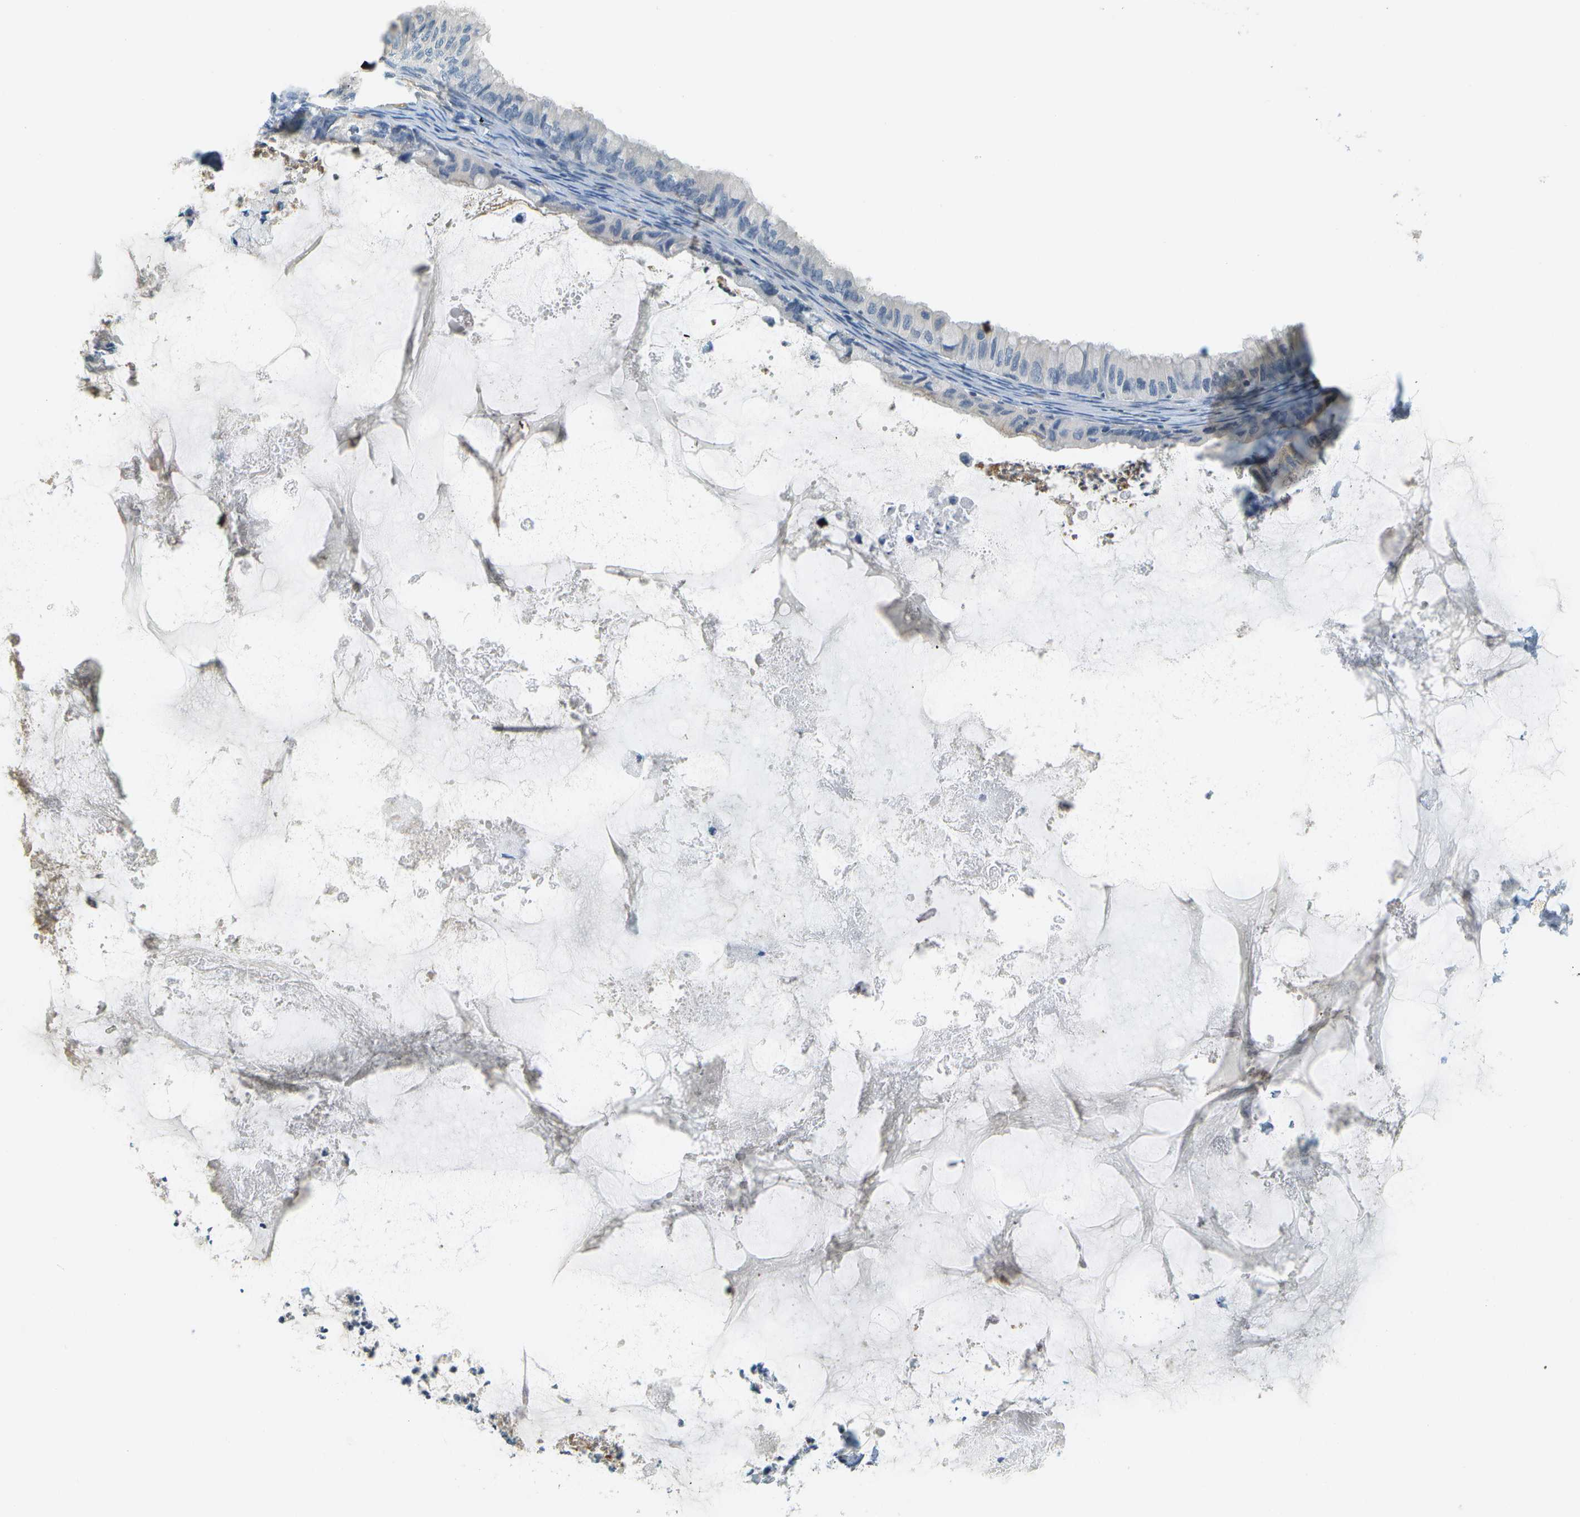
{"staining": {"intensity": "negative", "quantity": "none", "location": "none"}, "tissue": "ovarian cancer", "cell_type": "Tumor cells", "image_type": "cancer", "snomed": [{"axis": "morphology", "description": "Cystadenocarcinoma, mucinous, NOS"}, {"axis": "topography", "description": "Ovary"}], "caption": "The micrograph displays no staining of tumor cells in ovarian cancer.", "gene": "RASGRP2", "patient": {"sex": "female", "age": 80}}